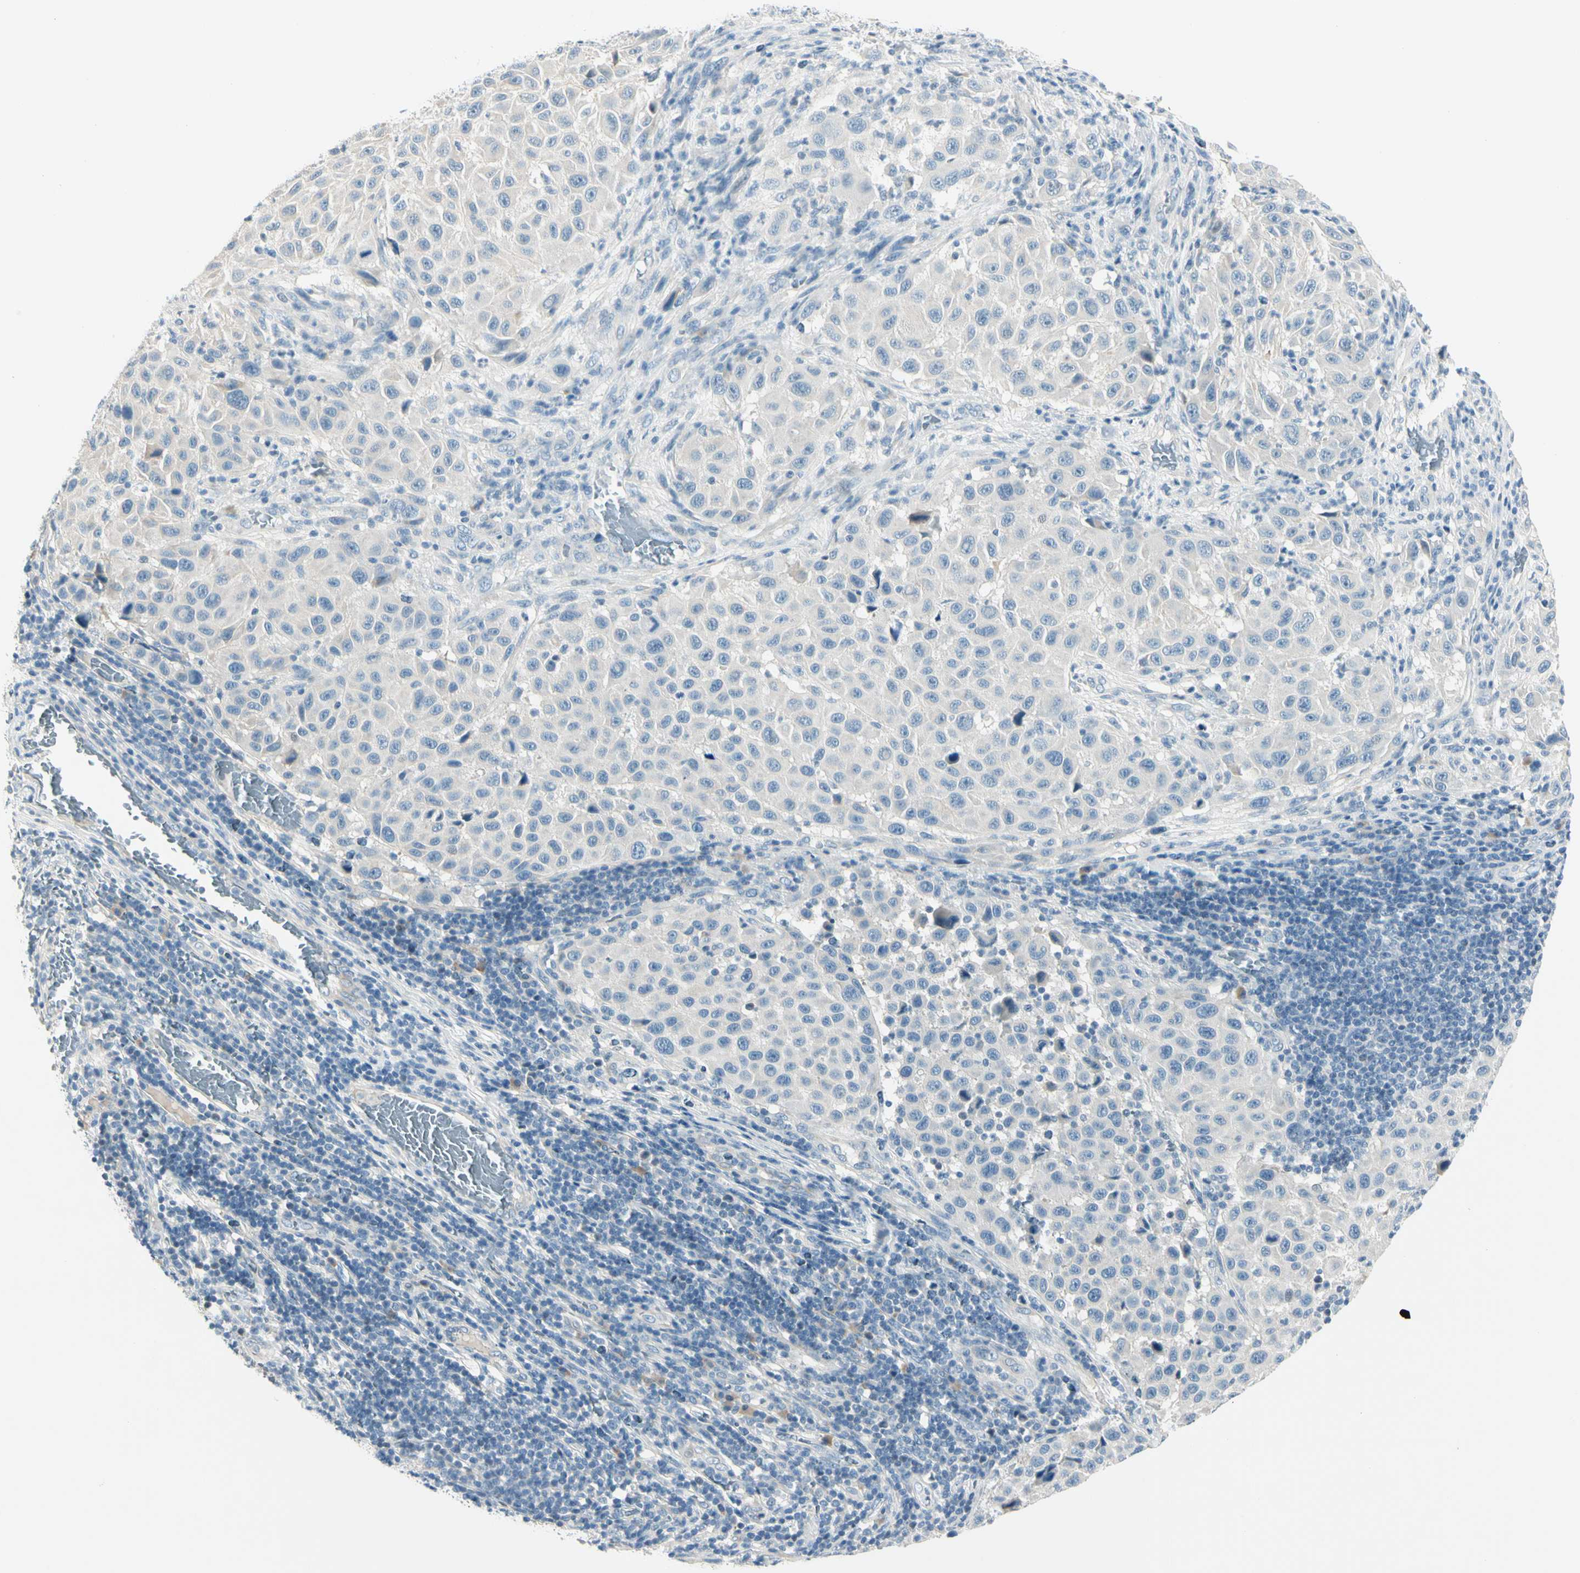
{"staining": {"intensity": "negative", "quantity": "none", "location": "none"}, "tissue": "melanoma", "cell_type": "Tumor cells", "image_type": "cancer", "snomed": [{"axis": "morphology", "description": "Malignant melanoma, Metastatic site"}, {"axis": "topography", "description": "Lymph node"}], "caption": "Tumor cells show no significant protein positivity in melanoma. (Stains: DAB IHC with hematoxylin counter stain, Microscopy: brightfield microscopy at high magnification).", "gene": "SLC6A15", "patient": {"sex": "male", "age": 61}}